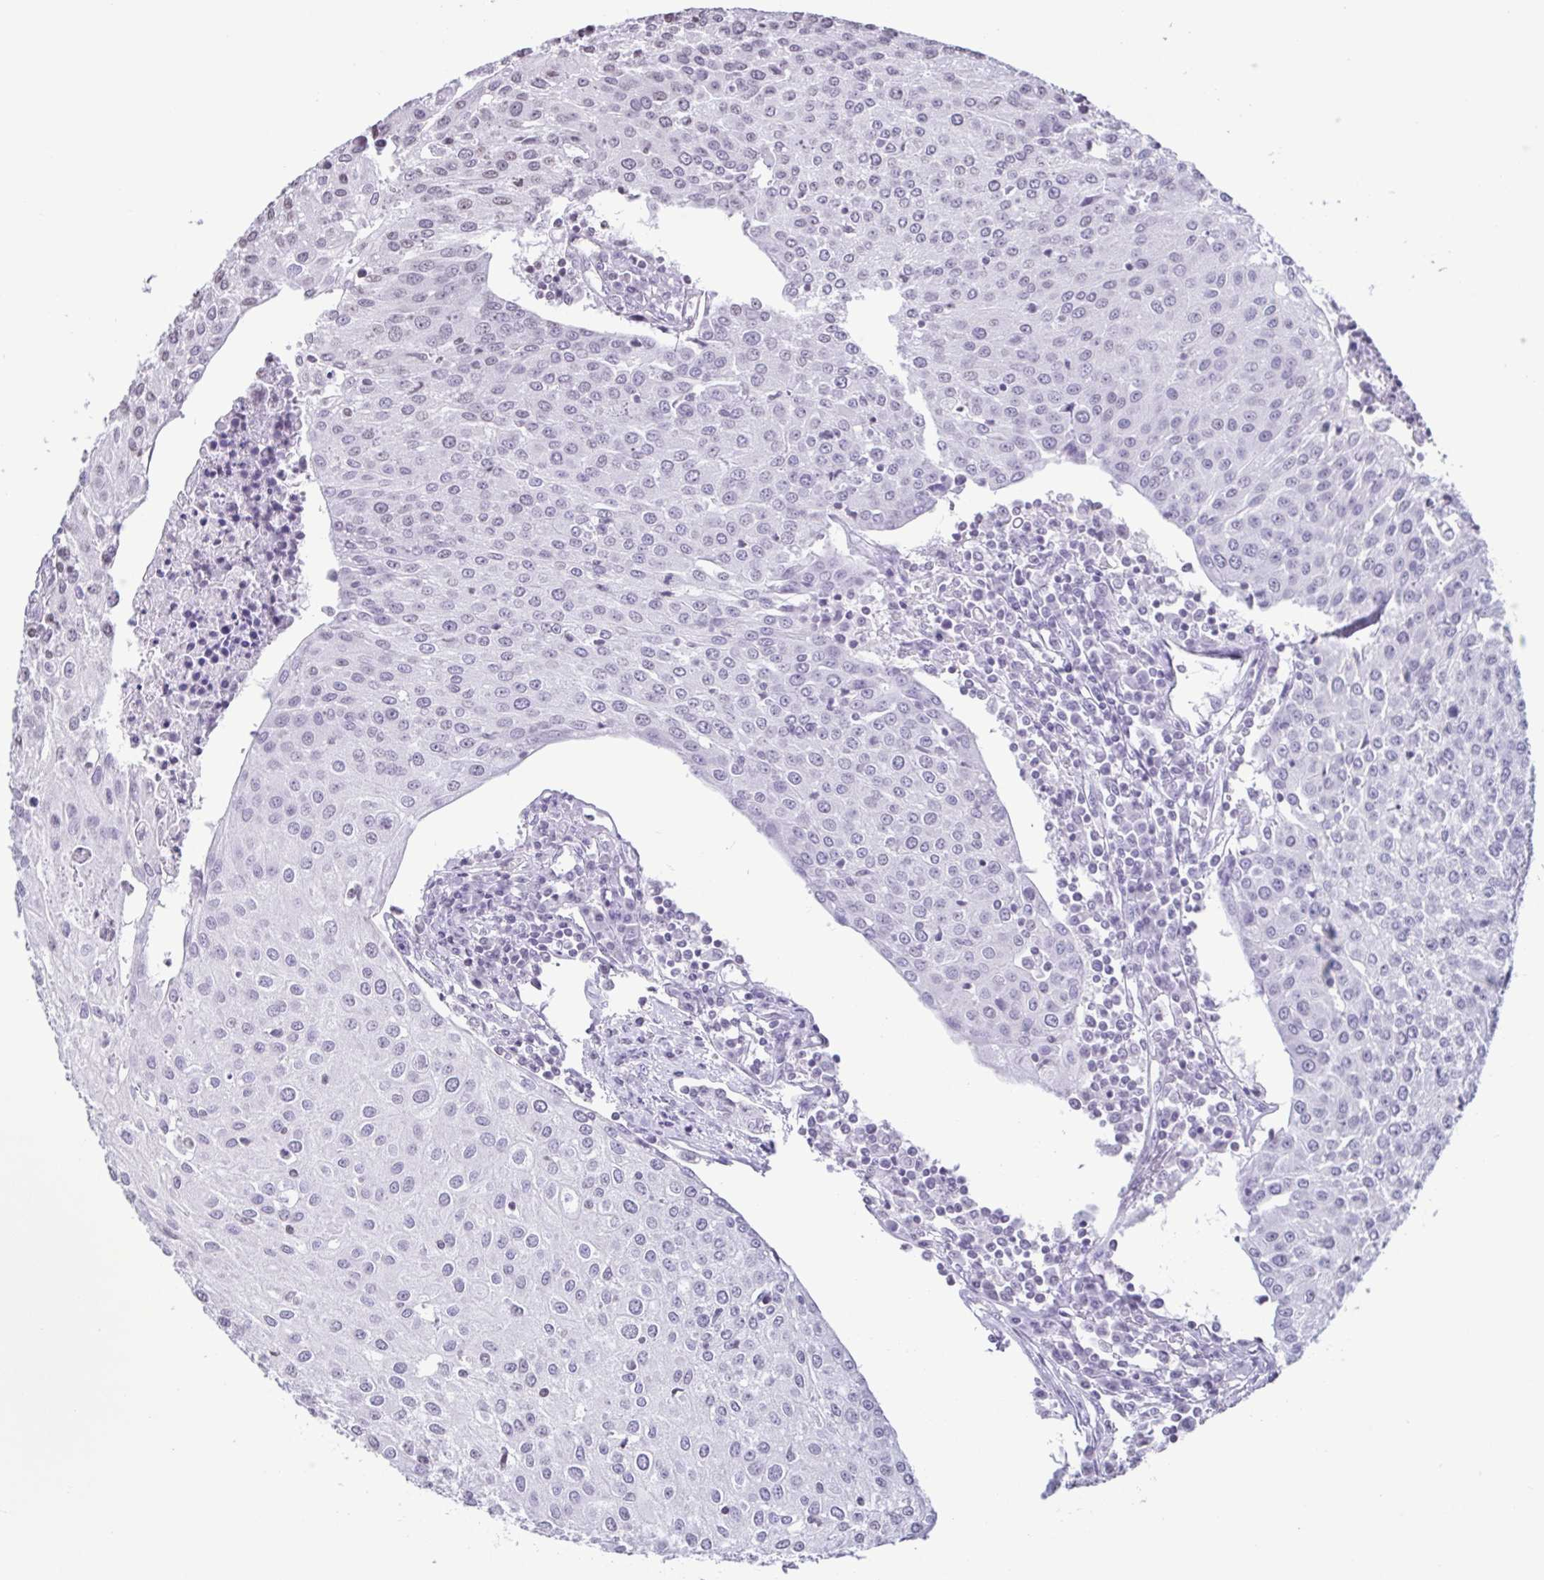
{"staining": {"intensity": "negative", "quantity": "none", "location": "none"}, "tissue": "urothelial cancer", "cell_type": "Tumor cells", "image_type": "cancer", "snomed": [{"axis": "morphology", "description": "Urothelial carcinoma, High grade"}, {"axis": "topography", "description": "Urinary bladder"}], "caption": "Immunohistochemical staining of urothelial cancer shows no significant positivity in tumor cells. (Brightfield microscopy of DAB (3,3'-diaminobenzidine) immunohistochemistry (IHC) at high magnification).", "gene": "VCY1B", "patient": {"sex": "female", "age": 85}}